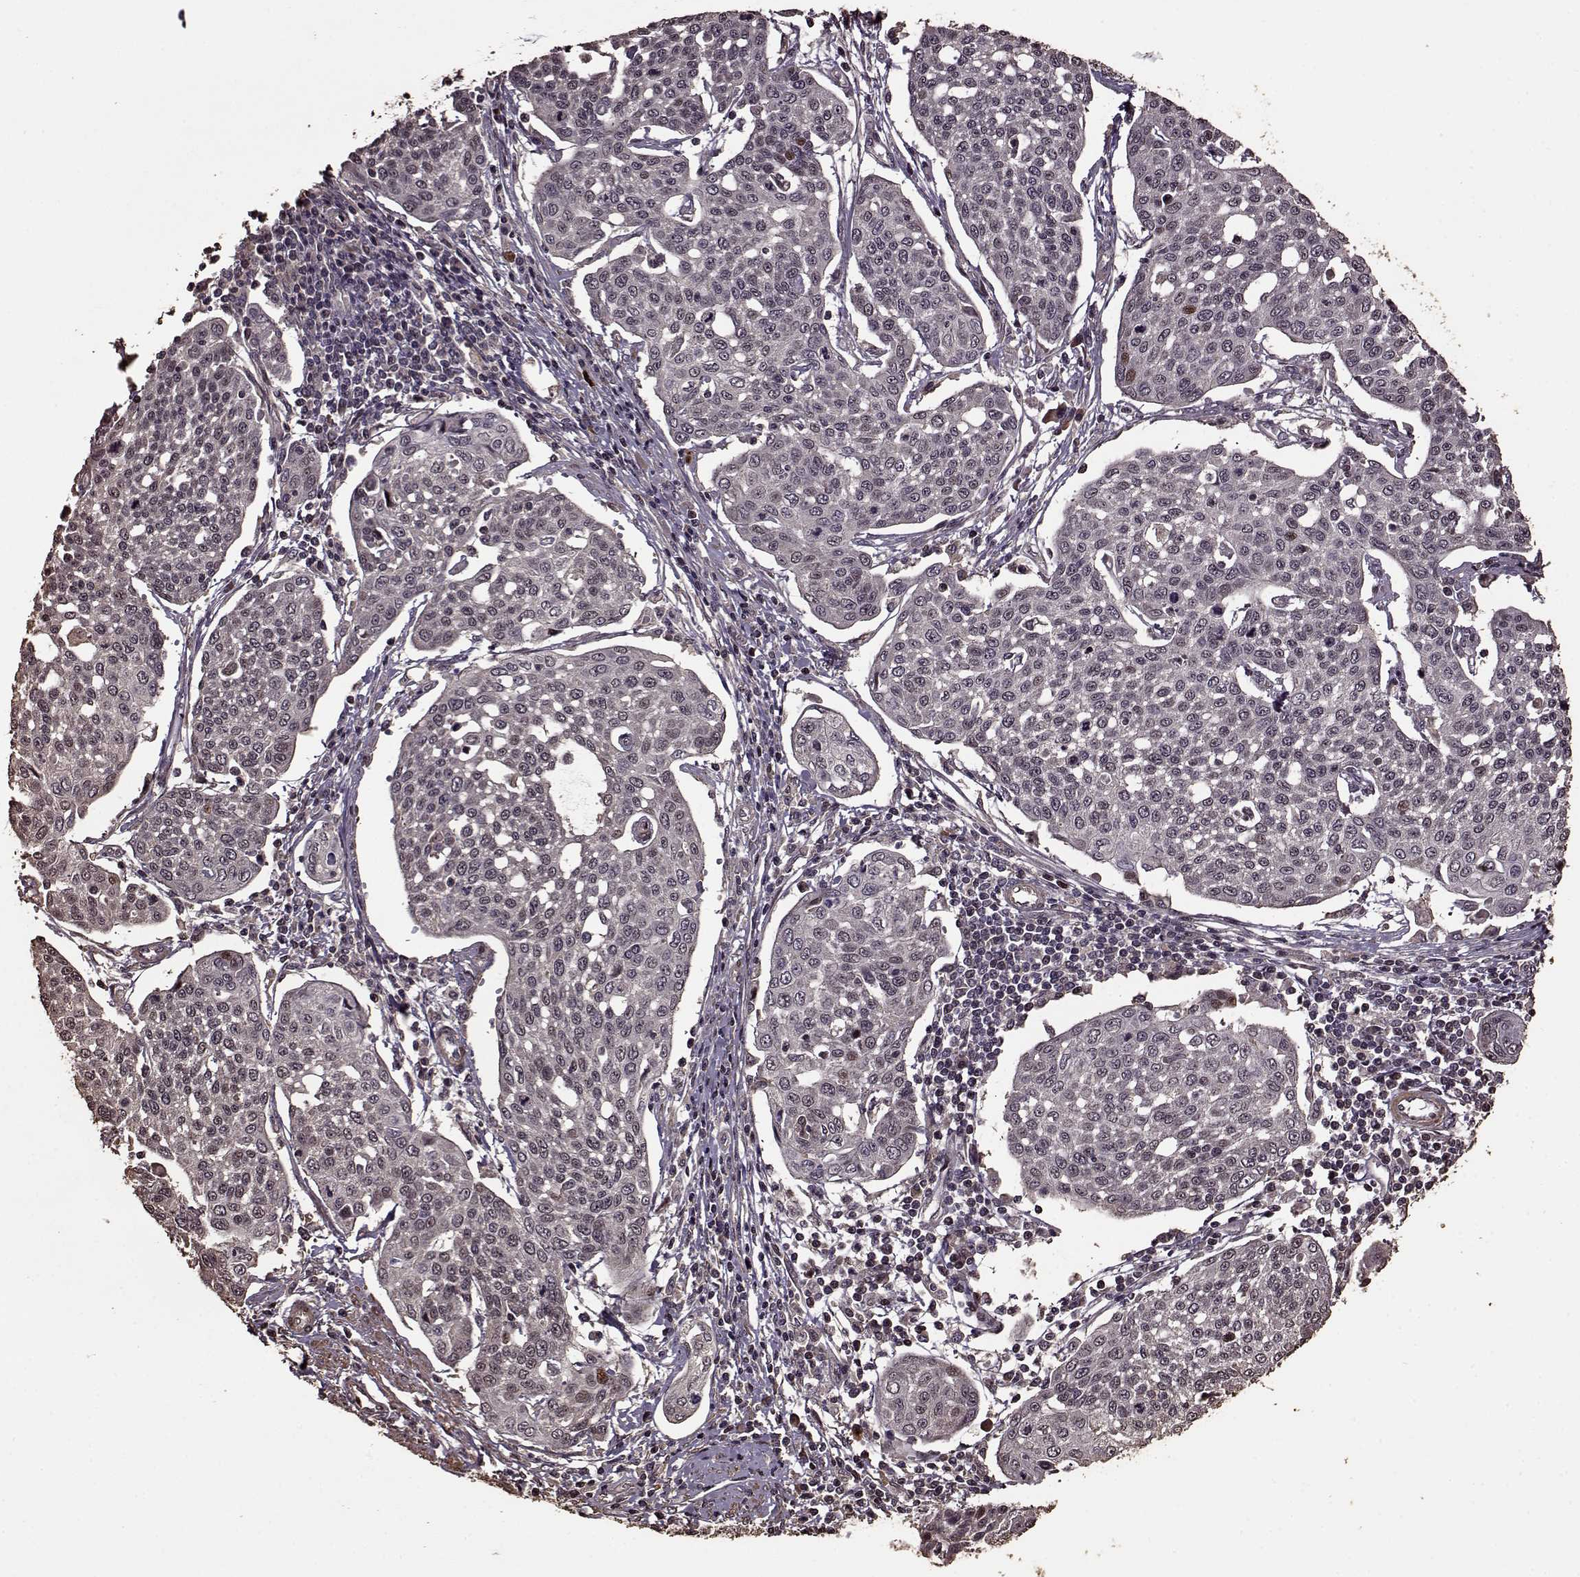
{"staining": {"intensity": "weak", "quantity": "<25%", "location": "nuclear"}, "tissue": "cervical cancer", "cell_type": "Tumor cells", "image_type": "cancer", "snomed": [{"axis": "morphology", "description": "Squamous cell carcinoma, NOS"}, {"axis": "topography", "description": "Cervix"}], "caption": "A photomicrograph of squamous cell carcinoma (cervical) stained for a protein shows no brown staining in tumor cells.", "gene": "FBXW11", "patient": {"sex": "female", "age": 34}}